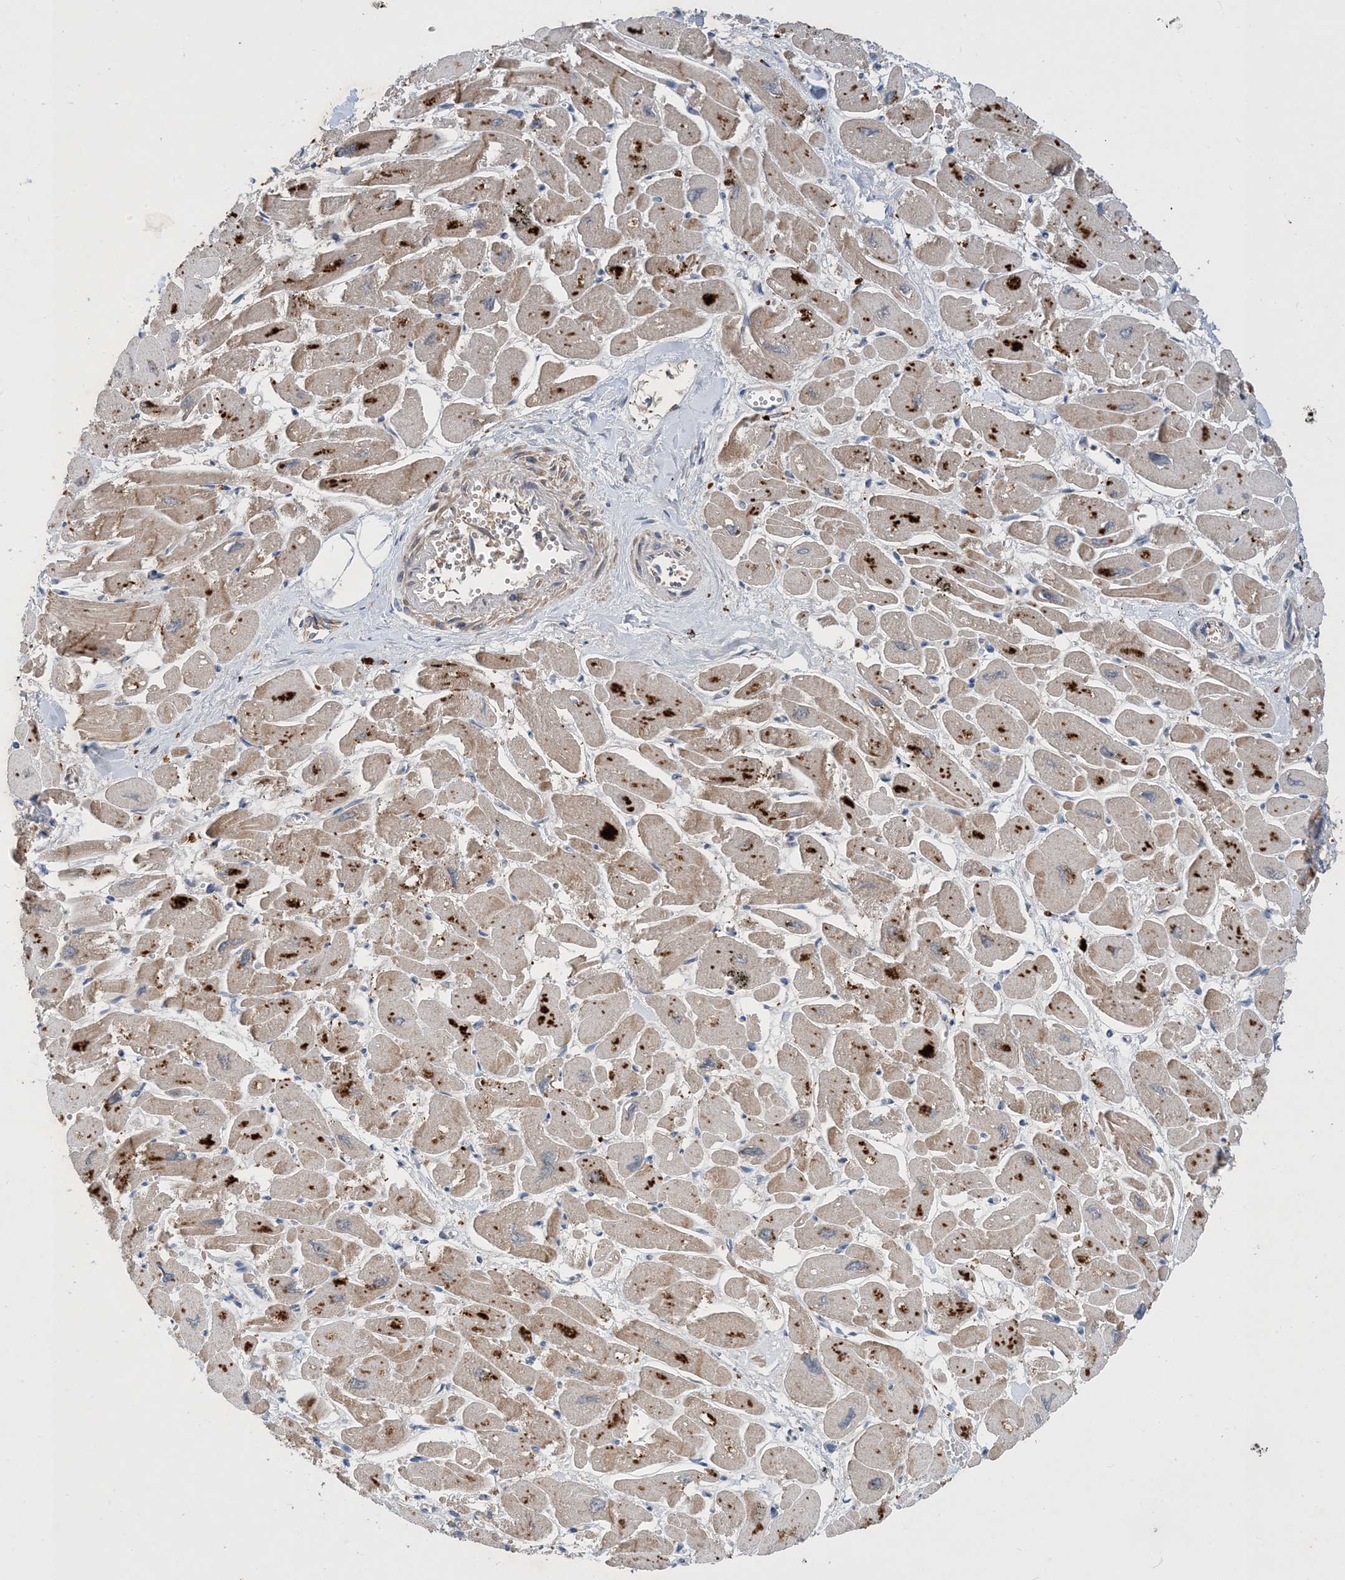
{"staining": {"intensity": "moderate", "quantity": "25%-75%", "location": "cytoplasmic/membranous"}, "tissue": "heart muscle", "cell_type": "Cardiomyocytes", "image_type": "normal", "snomed": [{"axis": "morphology", "description": "Normal tissue, NOS"}, {"axis": "topography", "description": "Heart"}], "caption": "Heart muscle was stained to show a protein in brown. There is medium levels of moderate cytoplasmic/membranous expression in approximately 25%-75% of cardiomyocytes. The staining is performed using DAB brown chromogen to label protein expression. The nuclei are counter-stained blue using hematoxylin.", "gene": "STK19", "patient": {"sex": "male", "age": 54}}